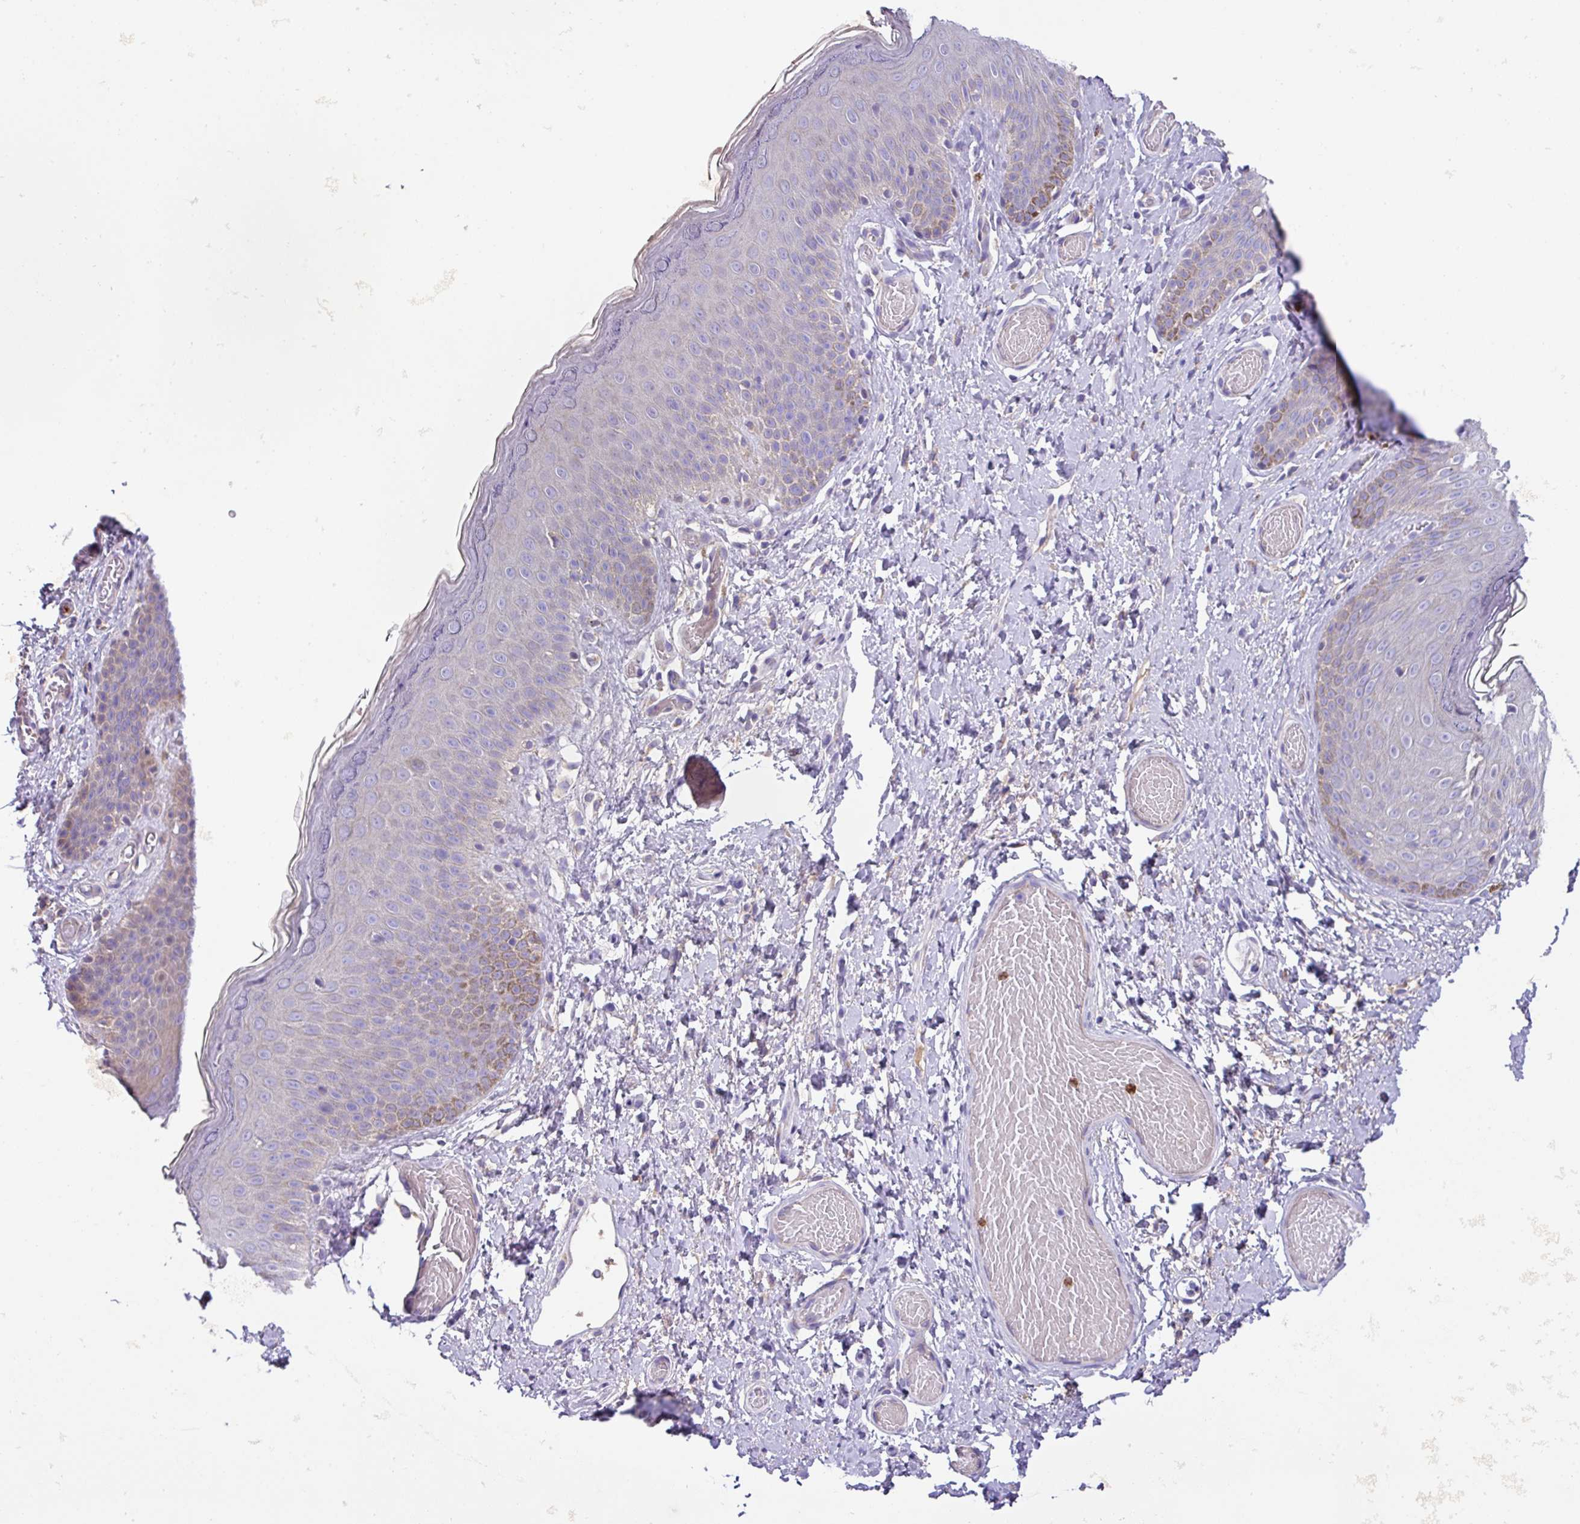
{"staining": {"intensity": "moderate", "quantity": "<25%", "location": "cytoplasmic/membranous"}, "tissue": "skin", "cell_type": "Epidermal cells", "image_type": "normal", "snomed": [{"axis": "morphology", "description": "Normal tissue, NOS"}, {"axis": "topography", "description": "Anal"}], "caption": "Immunohistochemical staining of benign human skin reveals moderate cytoplasmic/membranous protein staining in approximately <25% of epidermal cells.", "gene": "CRISP3", "patient": {"sex": "female", "age": 40}}